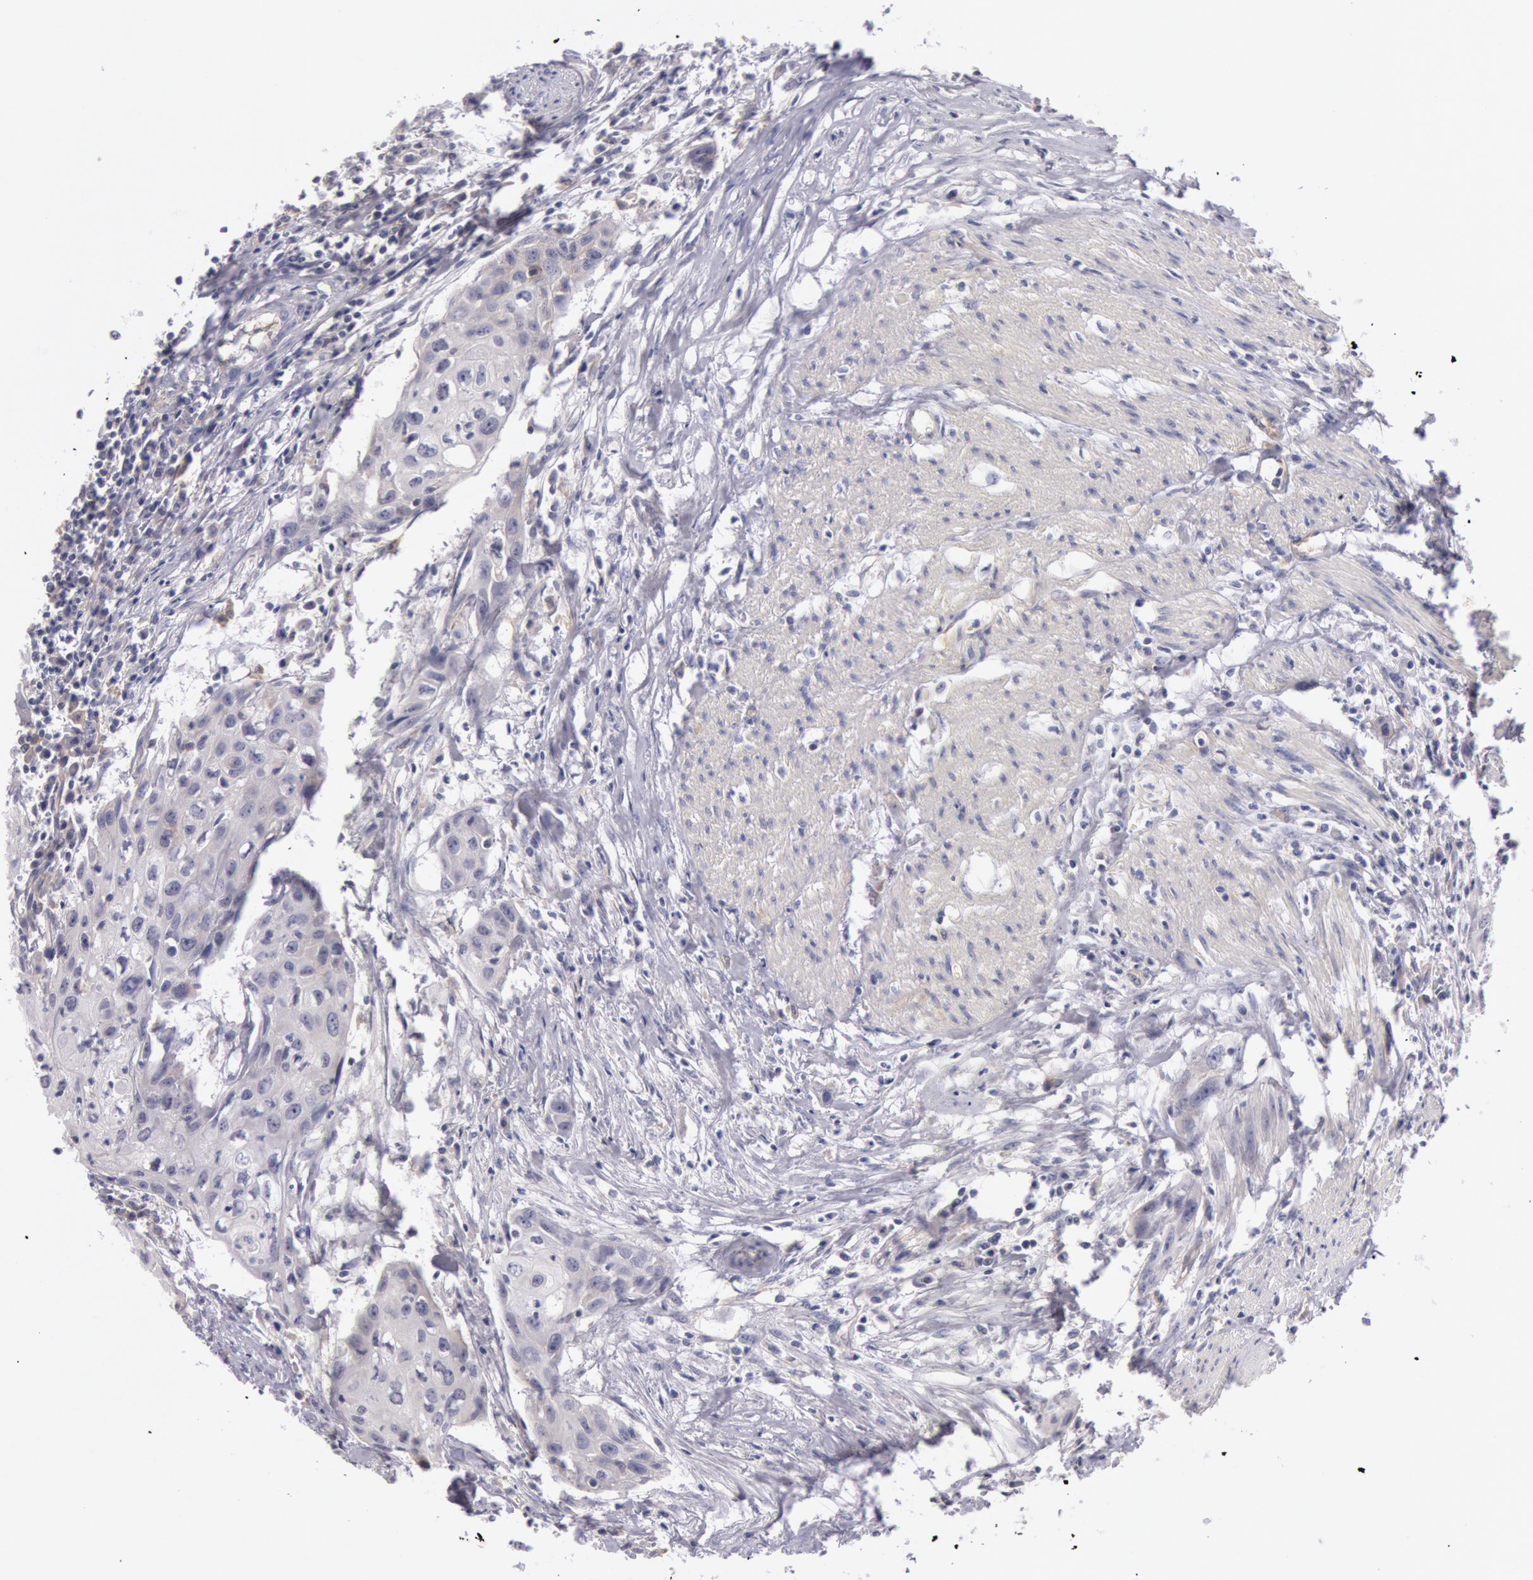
{"staining": {"intensity": "negative", "quantity": "none", "location": "none"}, "tissue": "urothelial cancer", "cell_type": "Tumor cells", "image_type": "cancer", "snomed": [{"axis": "morphology", "description": "Urothelial carcinoma, High grade"}, {"axis": "topography", "description": "Urinary bladder"}], "caption": "Protein analysis of urothelial cancer reveals no significant staining in tumor cells.", "gene": "MYO5A", "patient": {"sex": "male", "age": 54}}